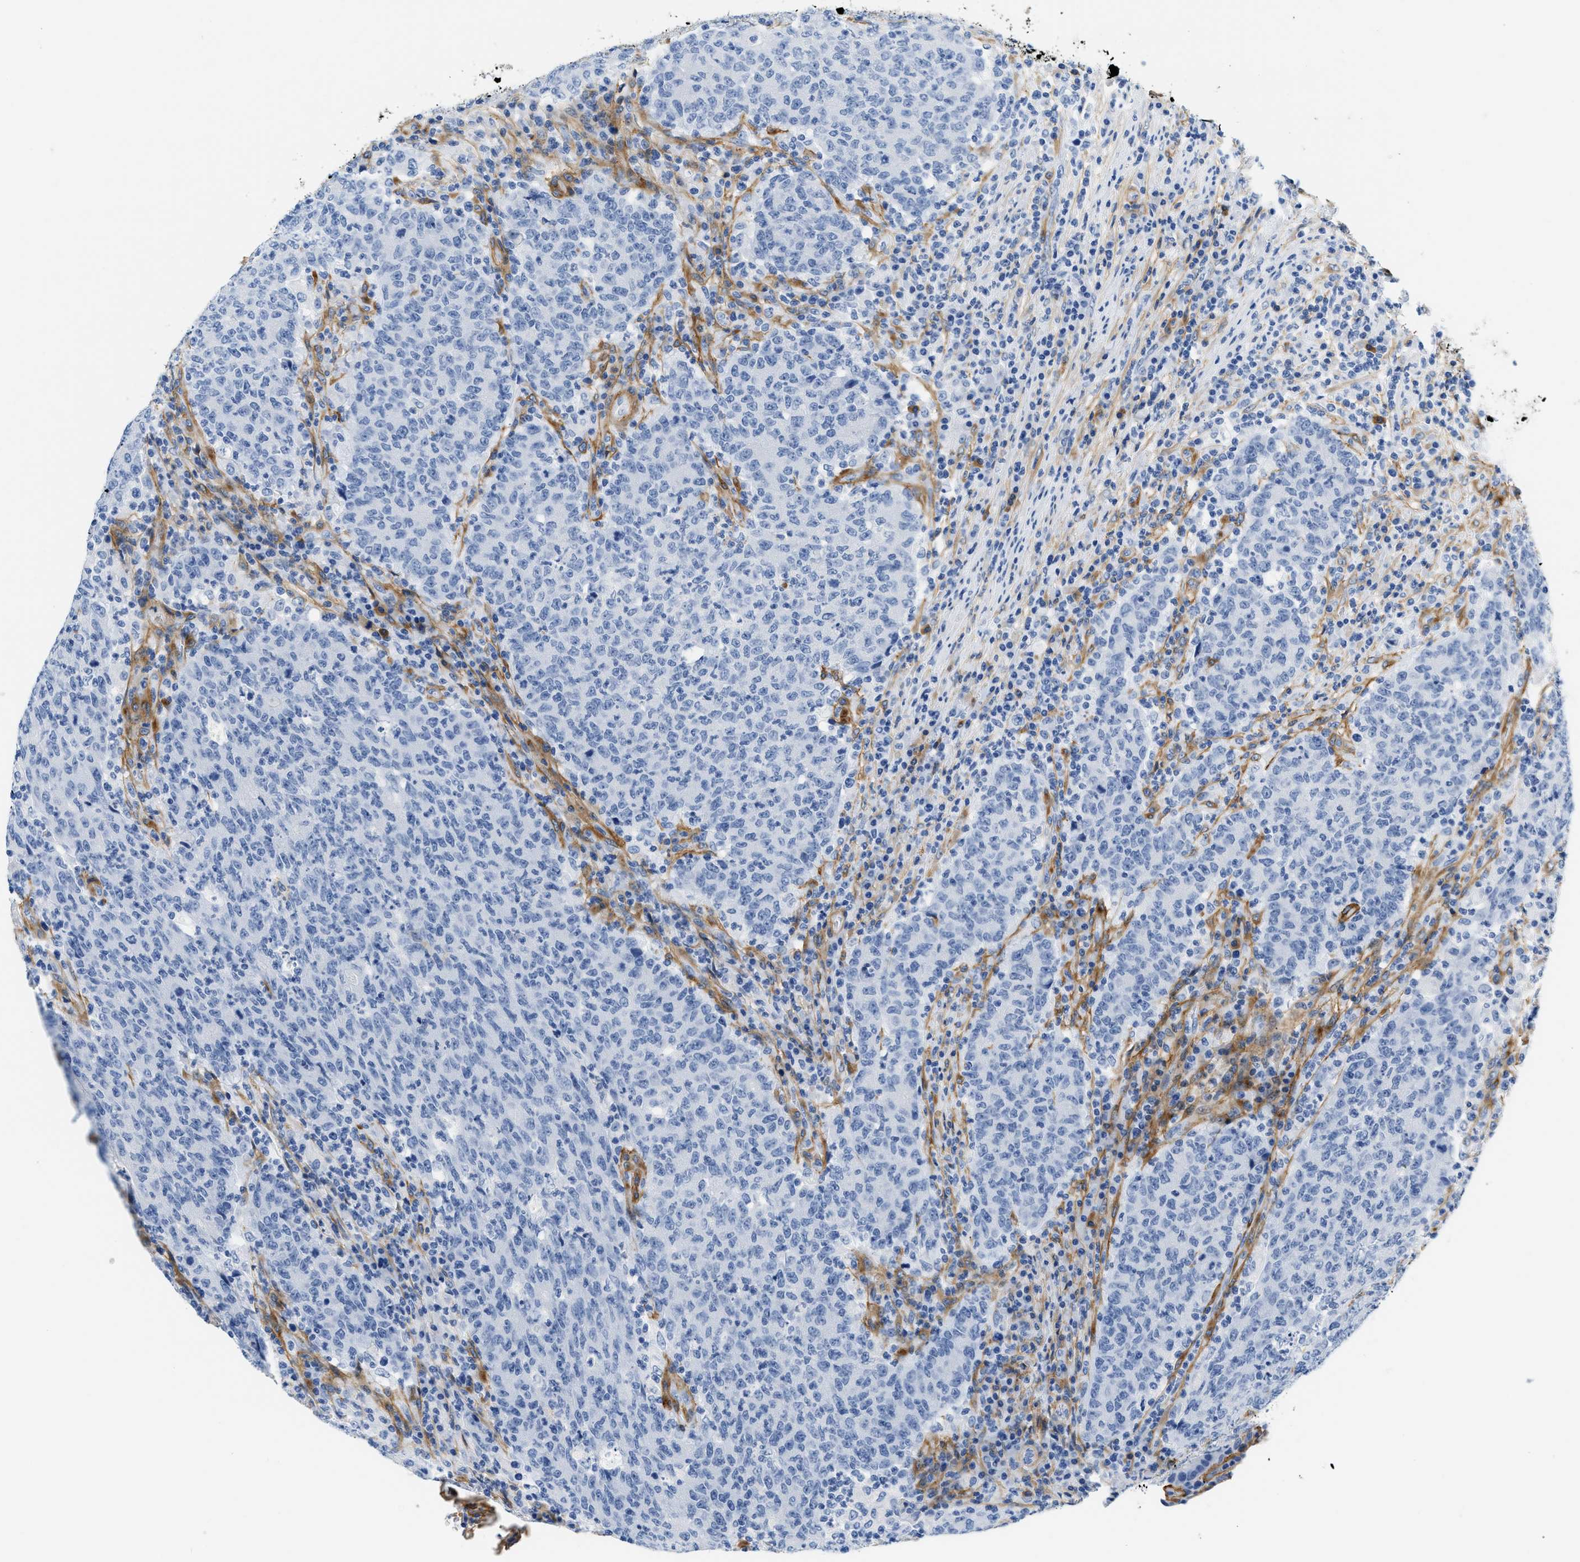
{"staining": {"intensity": "negative", "quantity": "none", "location": "none"}, "tissue": "colorectal cancer", "cell_type": "Tumor cells", "image_type": "cancer", "snomed": [{"axis": "morphology", "description": "Adenocarcinoma, NOS"}, {"axis": "topography", "description": "Colon"}], "caption": "IHC micrograph of colorectal cancer (adenocarcinoma) stained for a protein (brown), which demonstrates no positivity in tumor cells.", "gene": "PDGFRB", "patient": {"sex": "female", "age": 75}}